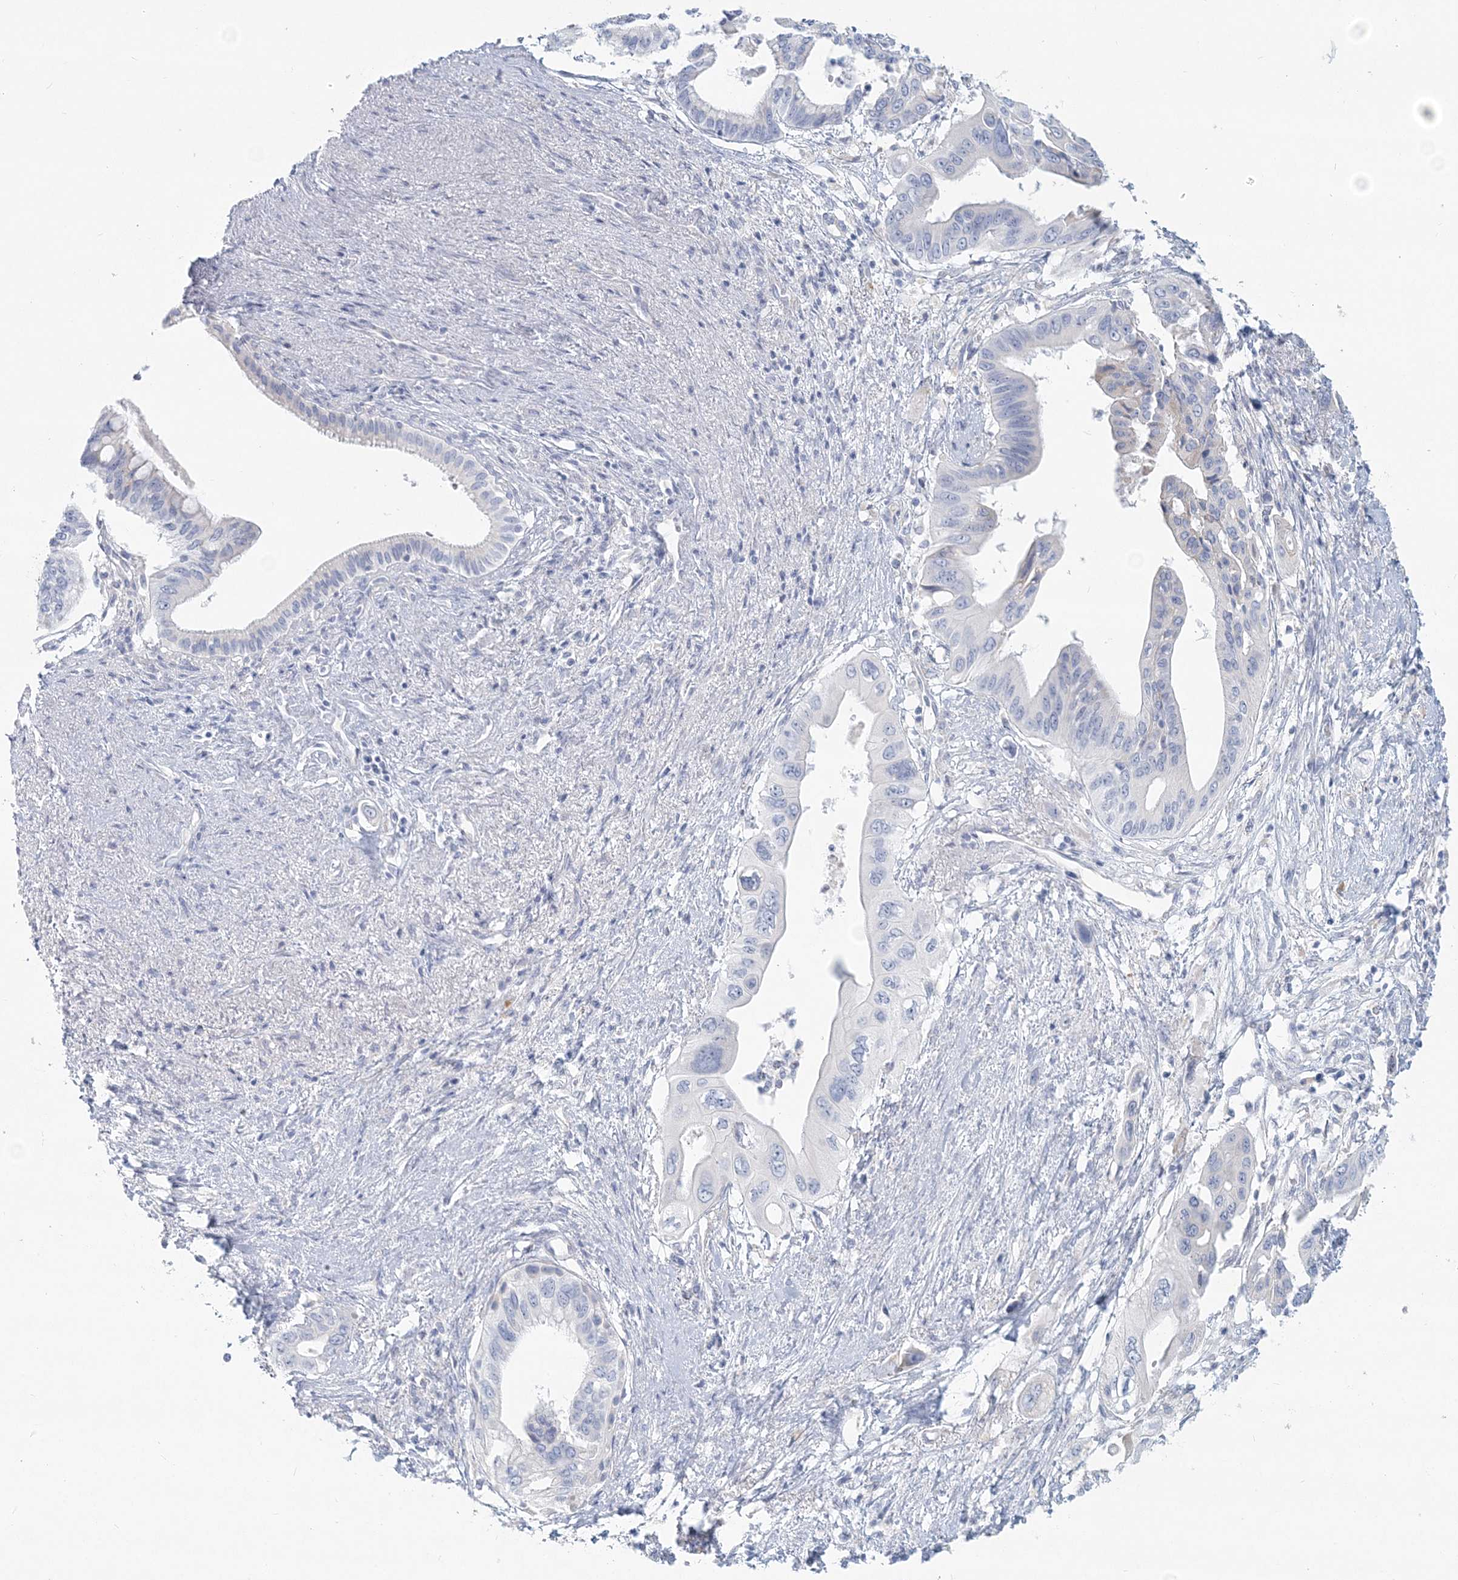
{"staining": {"intensity": "negative", "quantity": "none", "location": "none"}, "tissue": "pancreatic cancer", "cell_type": "Tumor cells", "image_type": "cancer", "snomed": [{"axis": "morphology", "description": "Adenocarcinoma, NOS"}, {"axis": "topography", "description": "Pancreas"}], "caption": "Immunohistochemistry (IHC) image of neoplastic tissue: human adenocarcinoma (pancreatic) stained with DAB (3,3'-diaminobenzidine) shows no significant protein positivity in tumor cells. (DAB (3,3'-diaminobenzidine) immunohistochemistry (IHC) visualized using brightfield microscopy, high magnification).", "gene": "CSN1S1", "patient": {"sex": "male", "age": 66}}